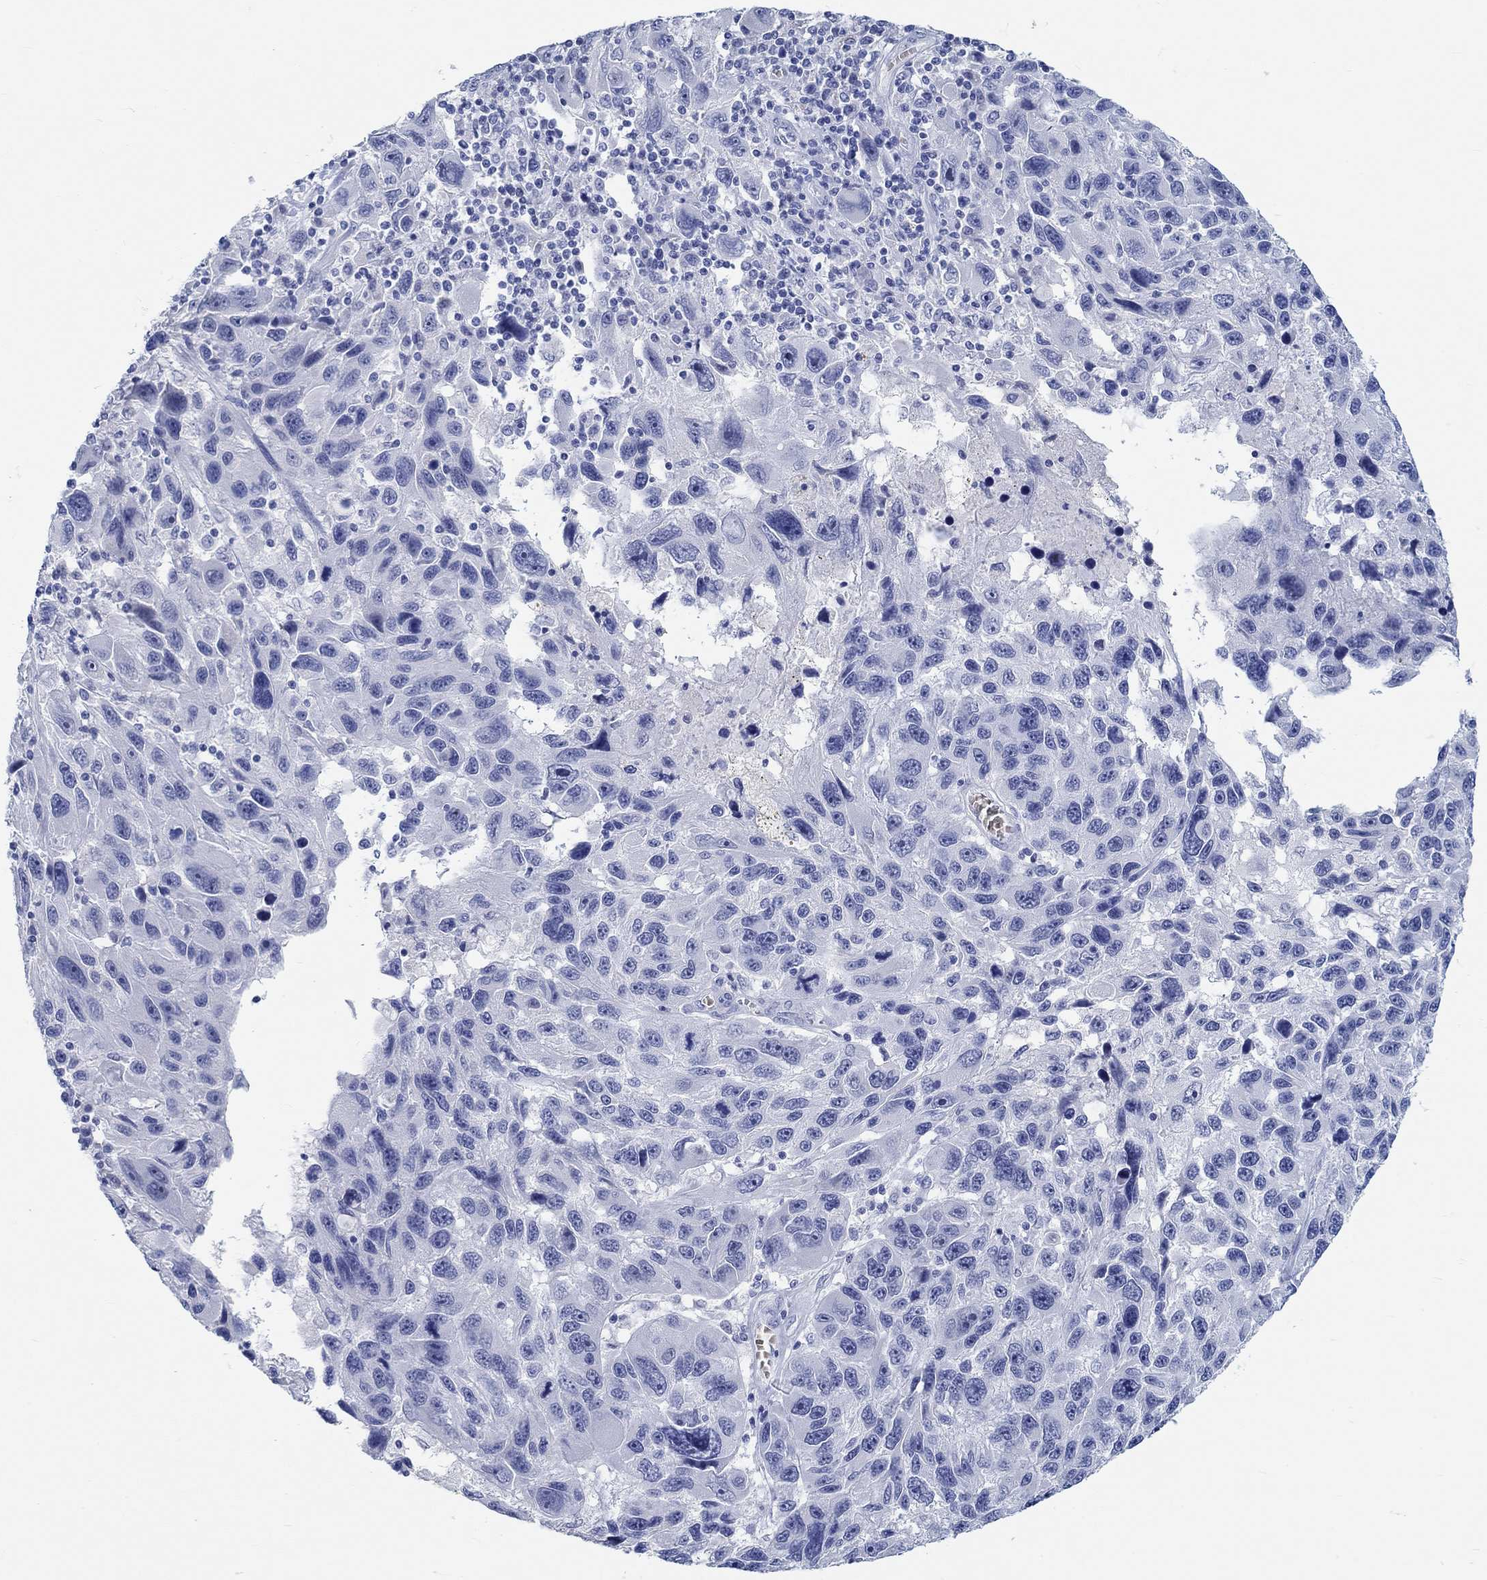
{"staining": {"intensity": "negative", "quantity": "none", "location": "none"}, "tissue": "melanoma", "cell_type": "Tumor cells", "image_type": "cancer", "snomed": [{"axis": "morphology", "description": "Malignant melanoma, NOS"}, {"axis": "topography", "description": "Skin"}], "caption": "Immunohistochemistry histopathology image of neoplastic tissue: malignant melanoma stained with DAB (3,3'-diaminobenzidine) displays no significant protein staining in tumor cells.", "gene": "GRIA3", "patient": {"sex": "male", "age": 53}}